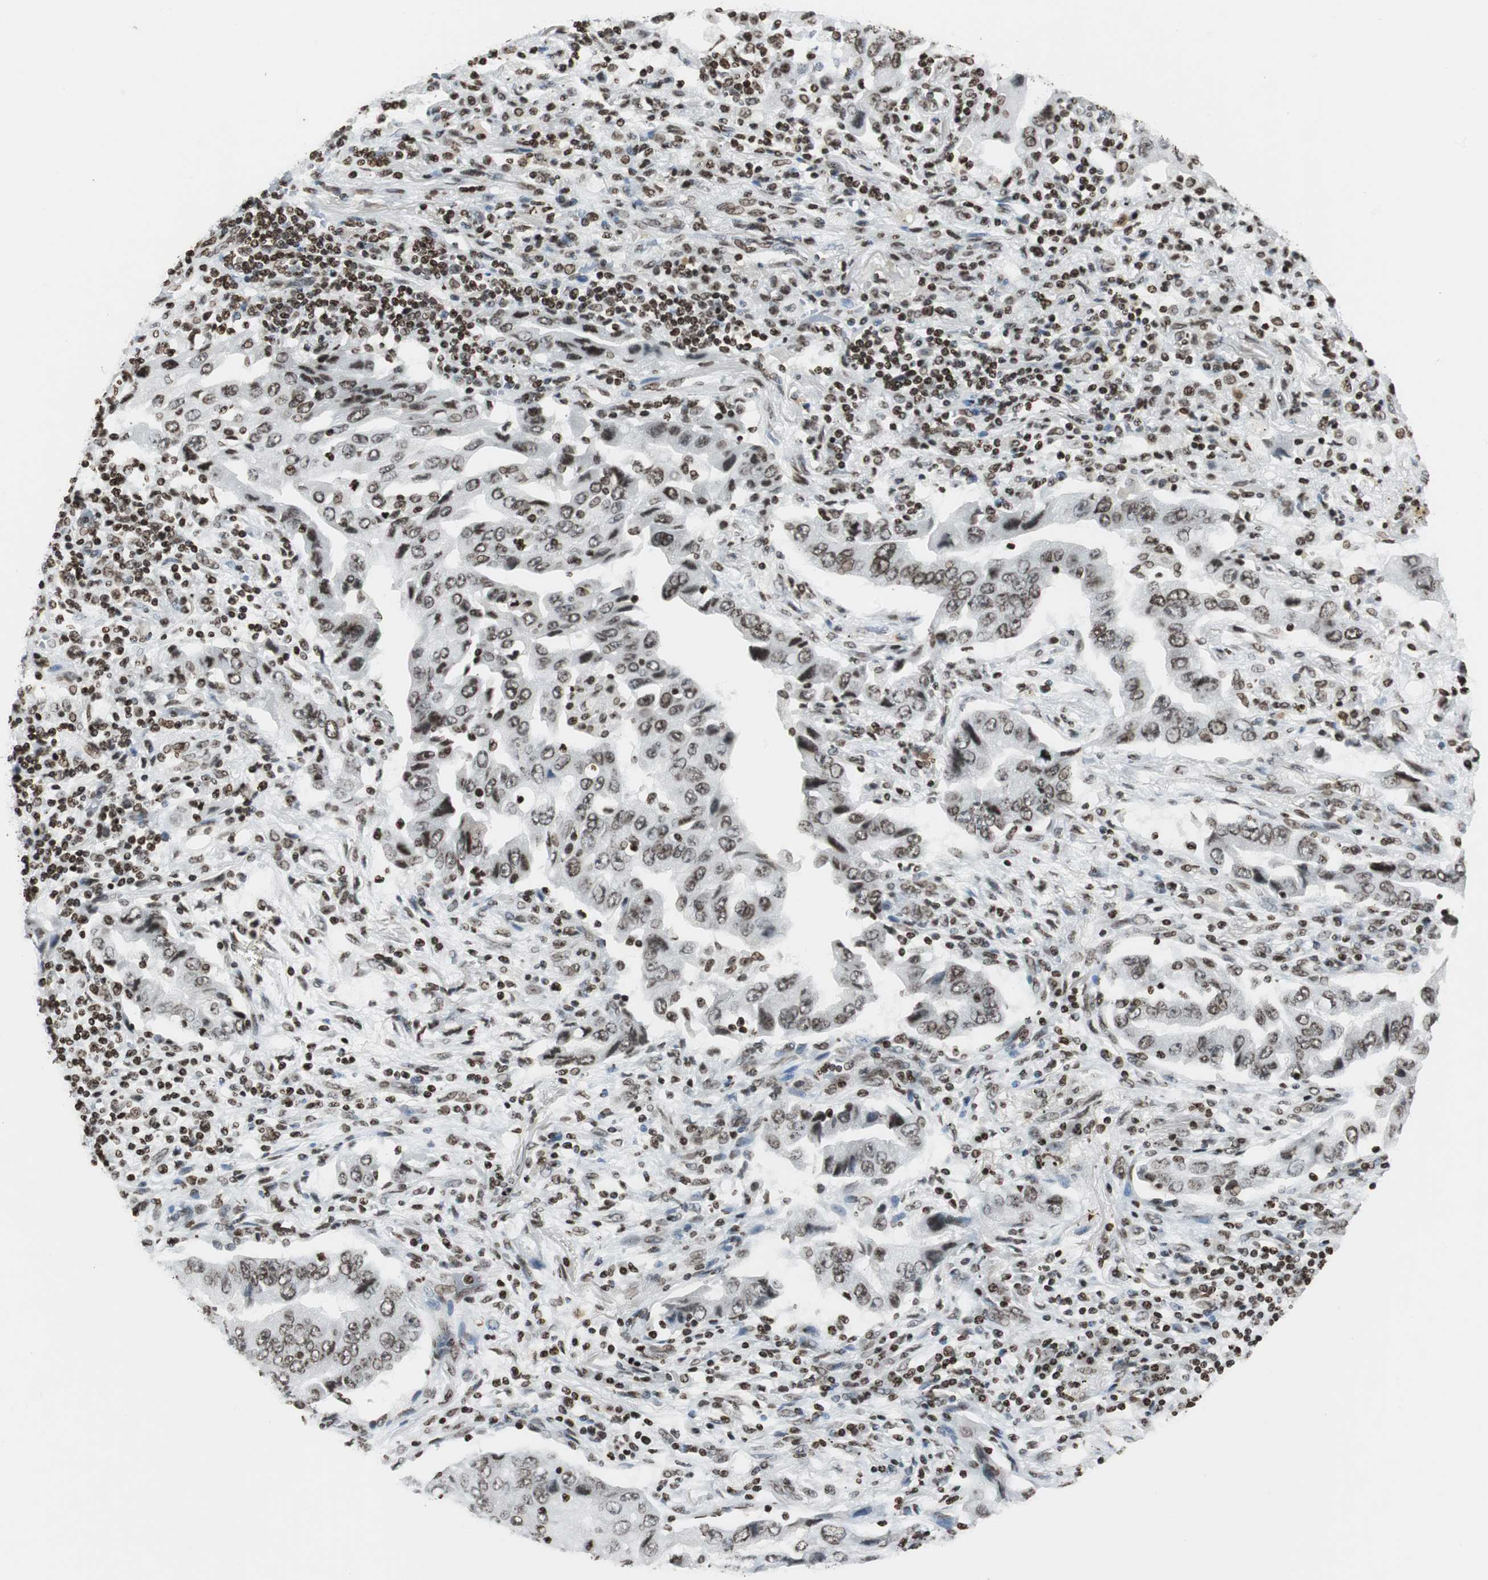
{"staining": {"intensity": "strong", "quantity": ">75%", "location": "nuclear"}, "tissue": "lung cancer", "cell_type": "Tumor cells", "image_type": "cancer", "snomed": [{"axis": "morphology", "description": "Adenocarcinoma, NOS"}, {"axis": "topography", "description": "Lung"}], "caption": "Strong nuclear protein expression is identified in approximately >75% of tumor cells in lung adenocarcinoma.", "gene": "PAXIP1", "patient": {"sex": "female", "age": 65}}